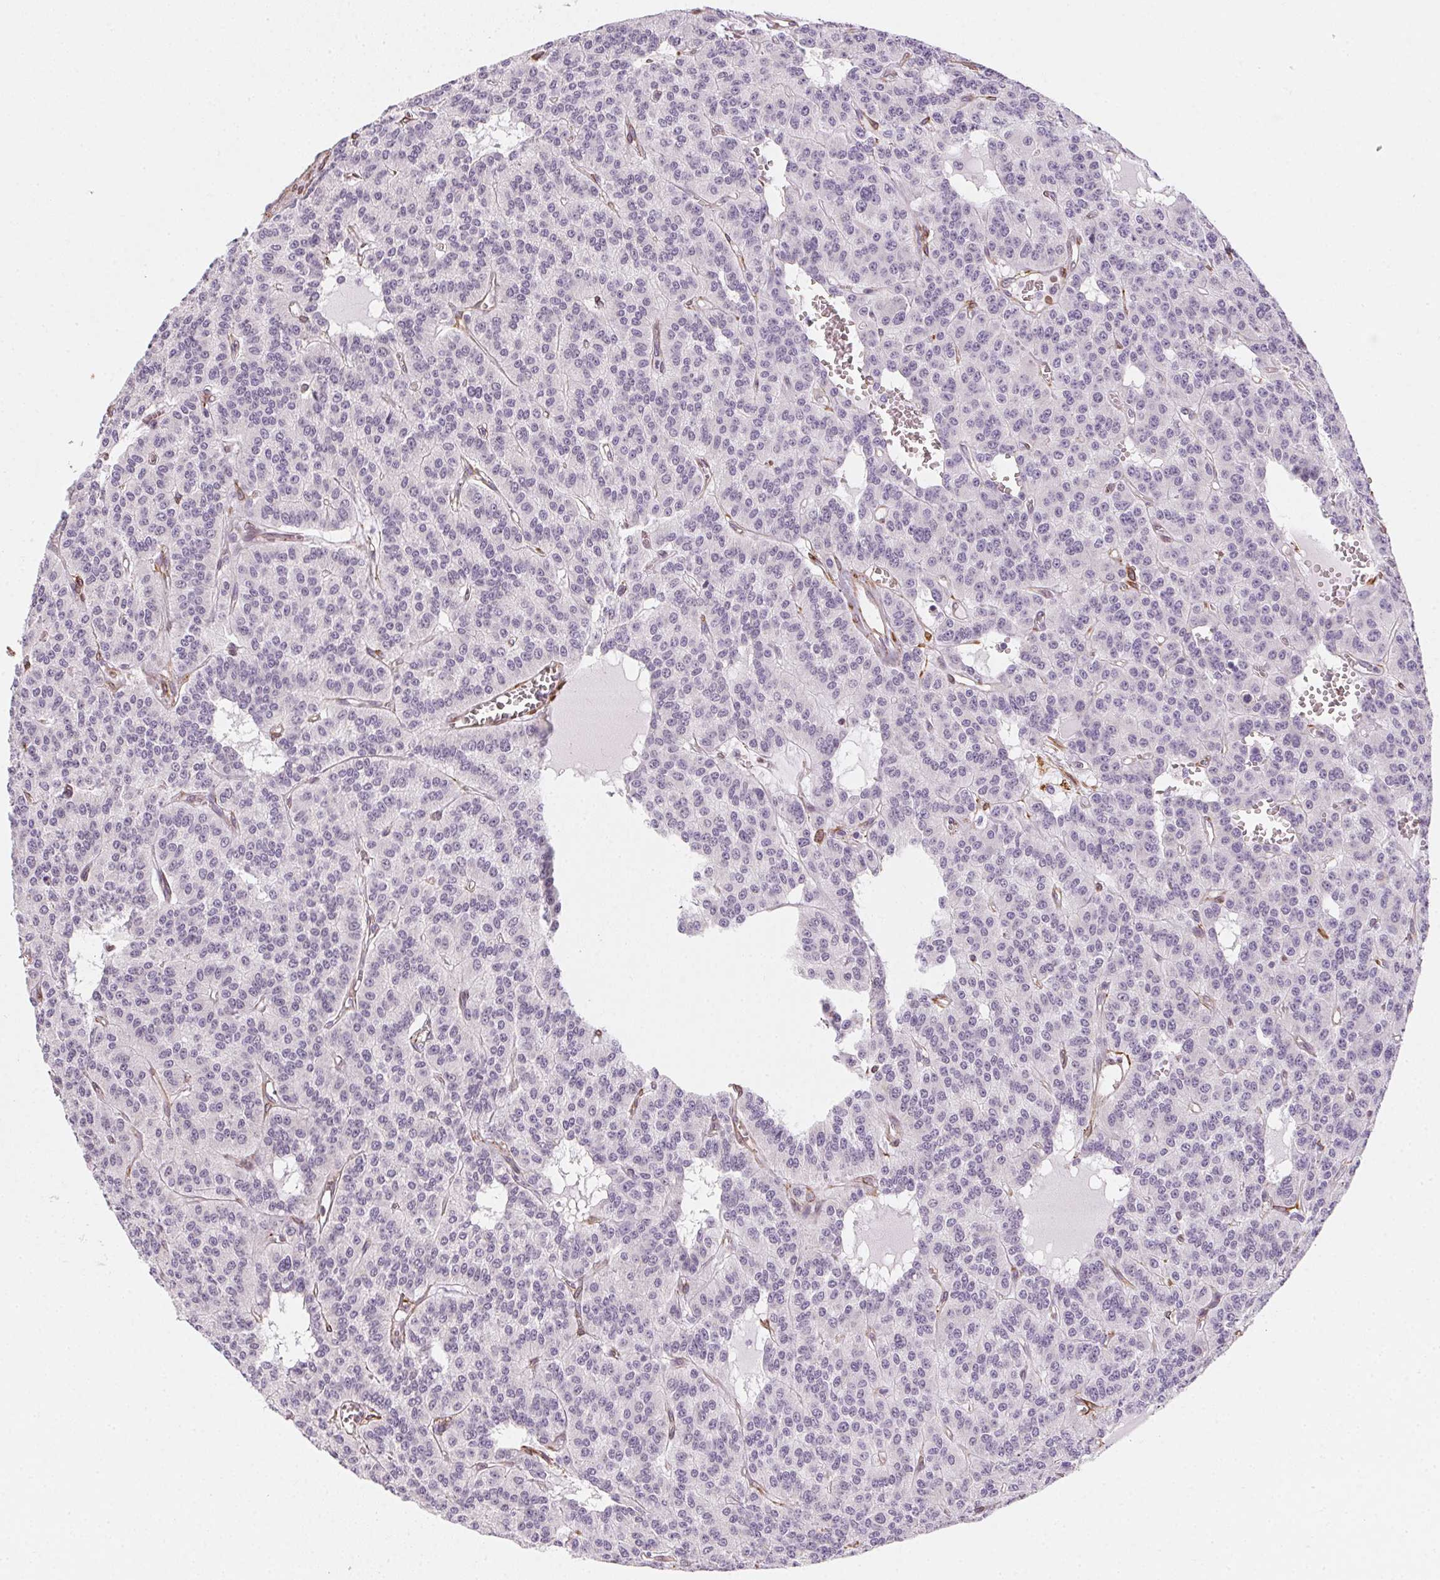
{"staining": {"intensity": "negative", "quantity": "none", "location": "none"}, "tissue": "carcinoid", "cell_type": "Tumor cells", "image_type": "cancer", "snomed": [{"axis": "morphology", "description": "Carcinoid, malignant, NOS"}, {"axis": "topography", "description": "Lung"}], "caption": "The micrograph exhibits no significant expression in tumor cells of malignant carcinoid. (Brightfield microscopy of DAB immunohistochemistry at high magnification).", "gene": "RSBN1", "patient": {"sex": "female", "age": 71}}